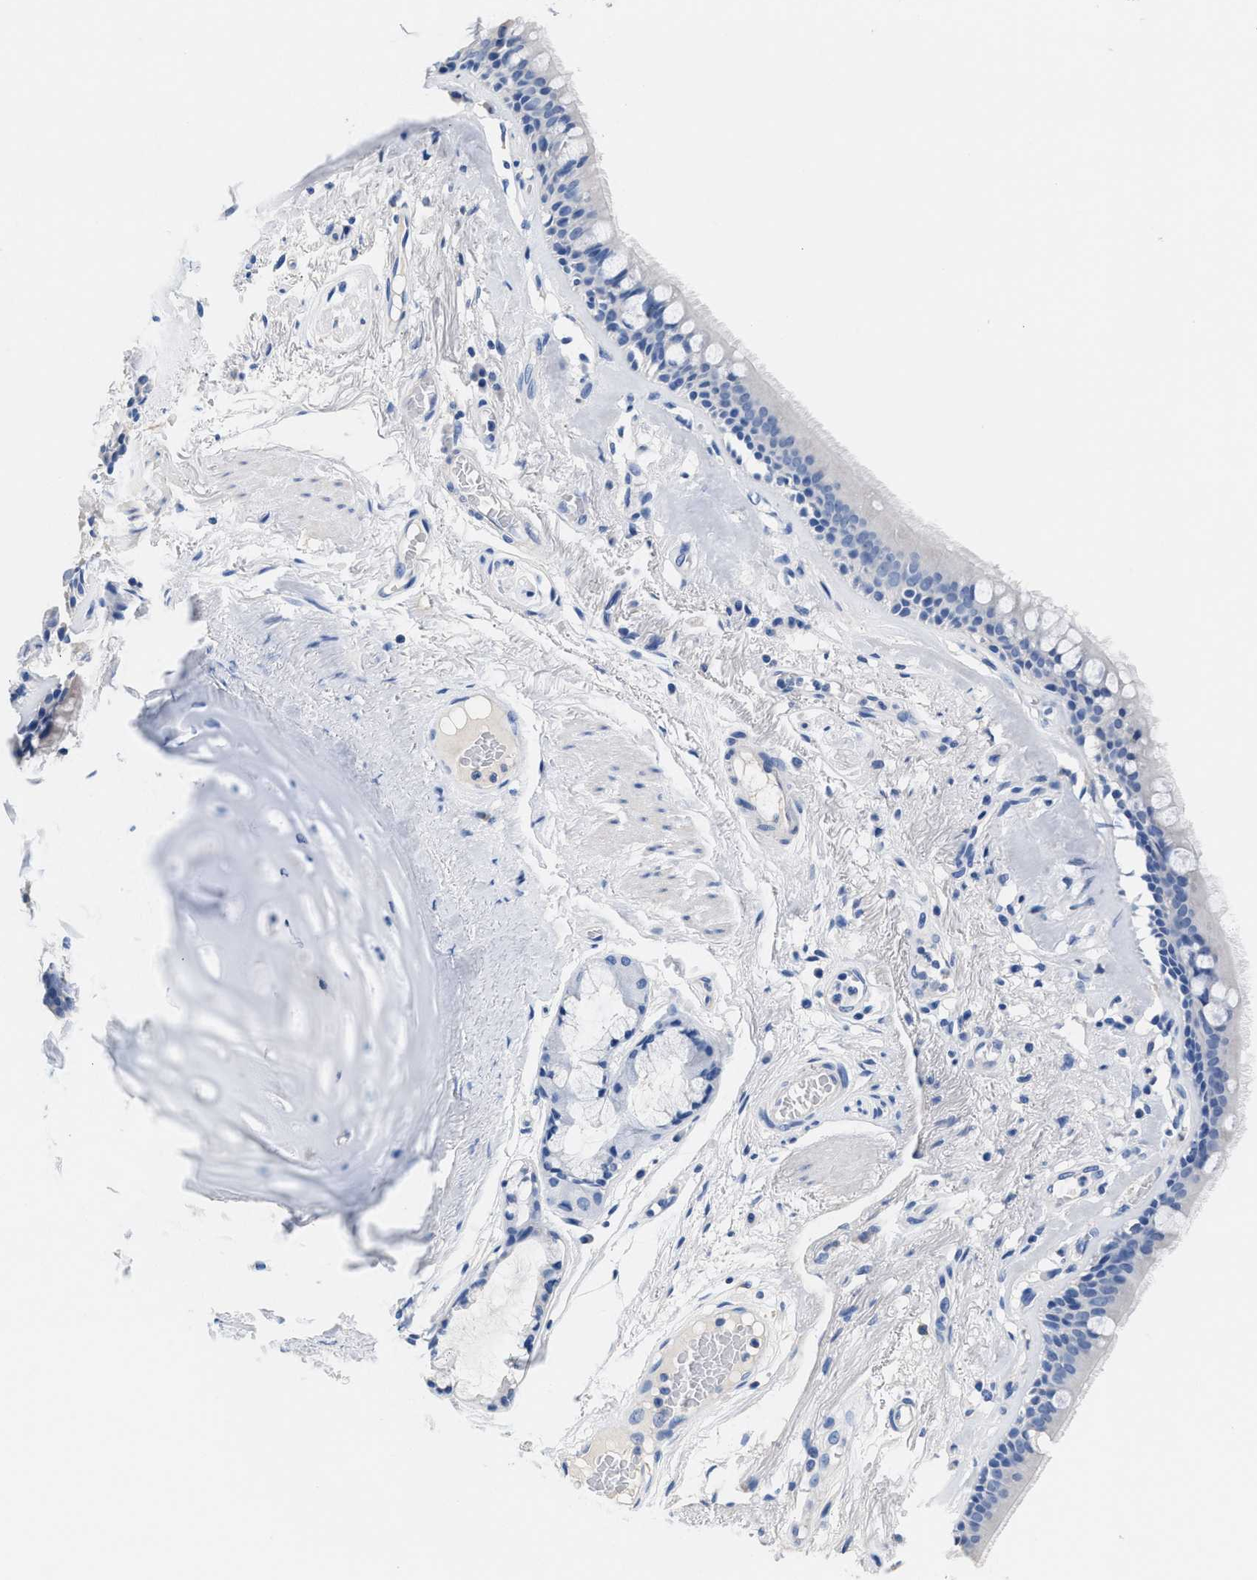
{"staining": {"intensity": "negative", "quantity": "none", "location": "none"}, "tissue": "bronchus", "cell_type": "Respiratory epithelial cells", "image_type": "normal", "snomed": [{"axis": "morphology", "description": "Normal tissue, NOS"}, {"axis": "topography", "description": "Cartilage tissue"}], "caption": "Unremarkable bronchus was stained to show a protein in brown. There is no significant expression in respiratory epithelial cells. (IHC, brightfield microscopy, high magnification).", "gene": "SLFN13", "patient": {"sex": "female", "age": 63}}